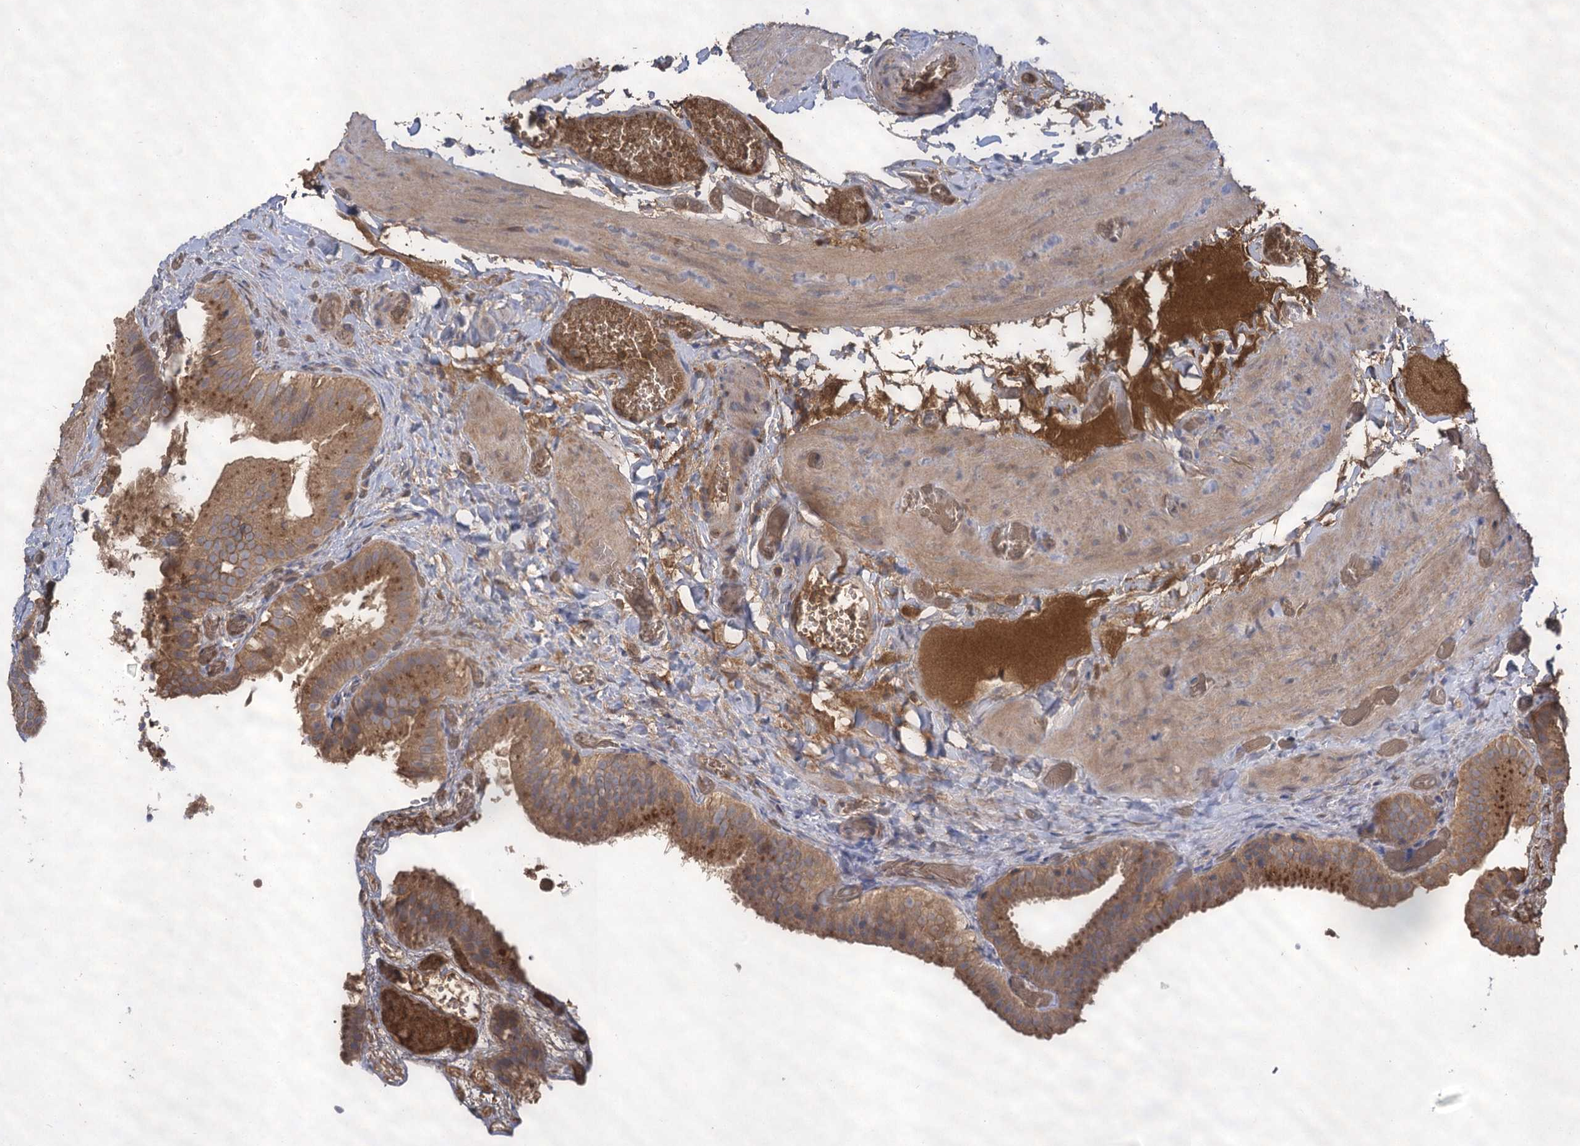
{"staining": {"intensity": "moderate", "quantity": ">75%", "location": "cytoplasmic/membranous"}, "tissue": "gallbladder", "cell_type": "Glandular cells", "image_type": "normal", "snomed": [{"axis": "morphology", "description": "Normal tissue, NOS"}, {"axis": "topography", "description": "Gallbladder"}], "caption": "High-magnification brightfield microscopy of benign gallbladder stained with DAB (brown) and counterstained with hematoxylin (blue). glandular cells exhibit moderate cytoplasmic/membranous staining is seen in approximately>75% of cells. (DAB (3,3'-diaminobenzidine) = brown stain, brightfield microscopy at high magnification).", "gene": "USP50", "patient": {"sex": "female", "age": 64}}